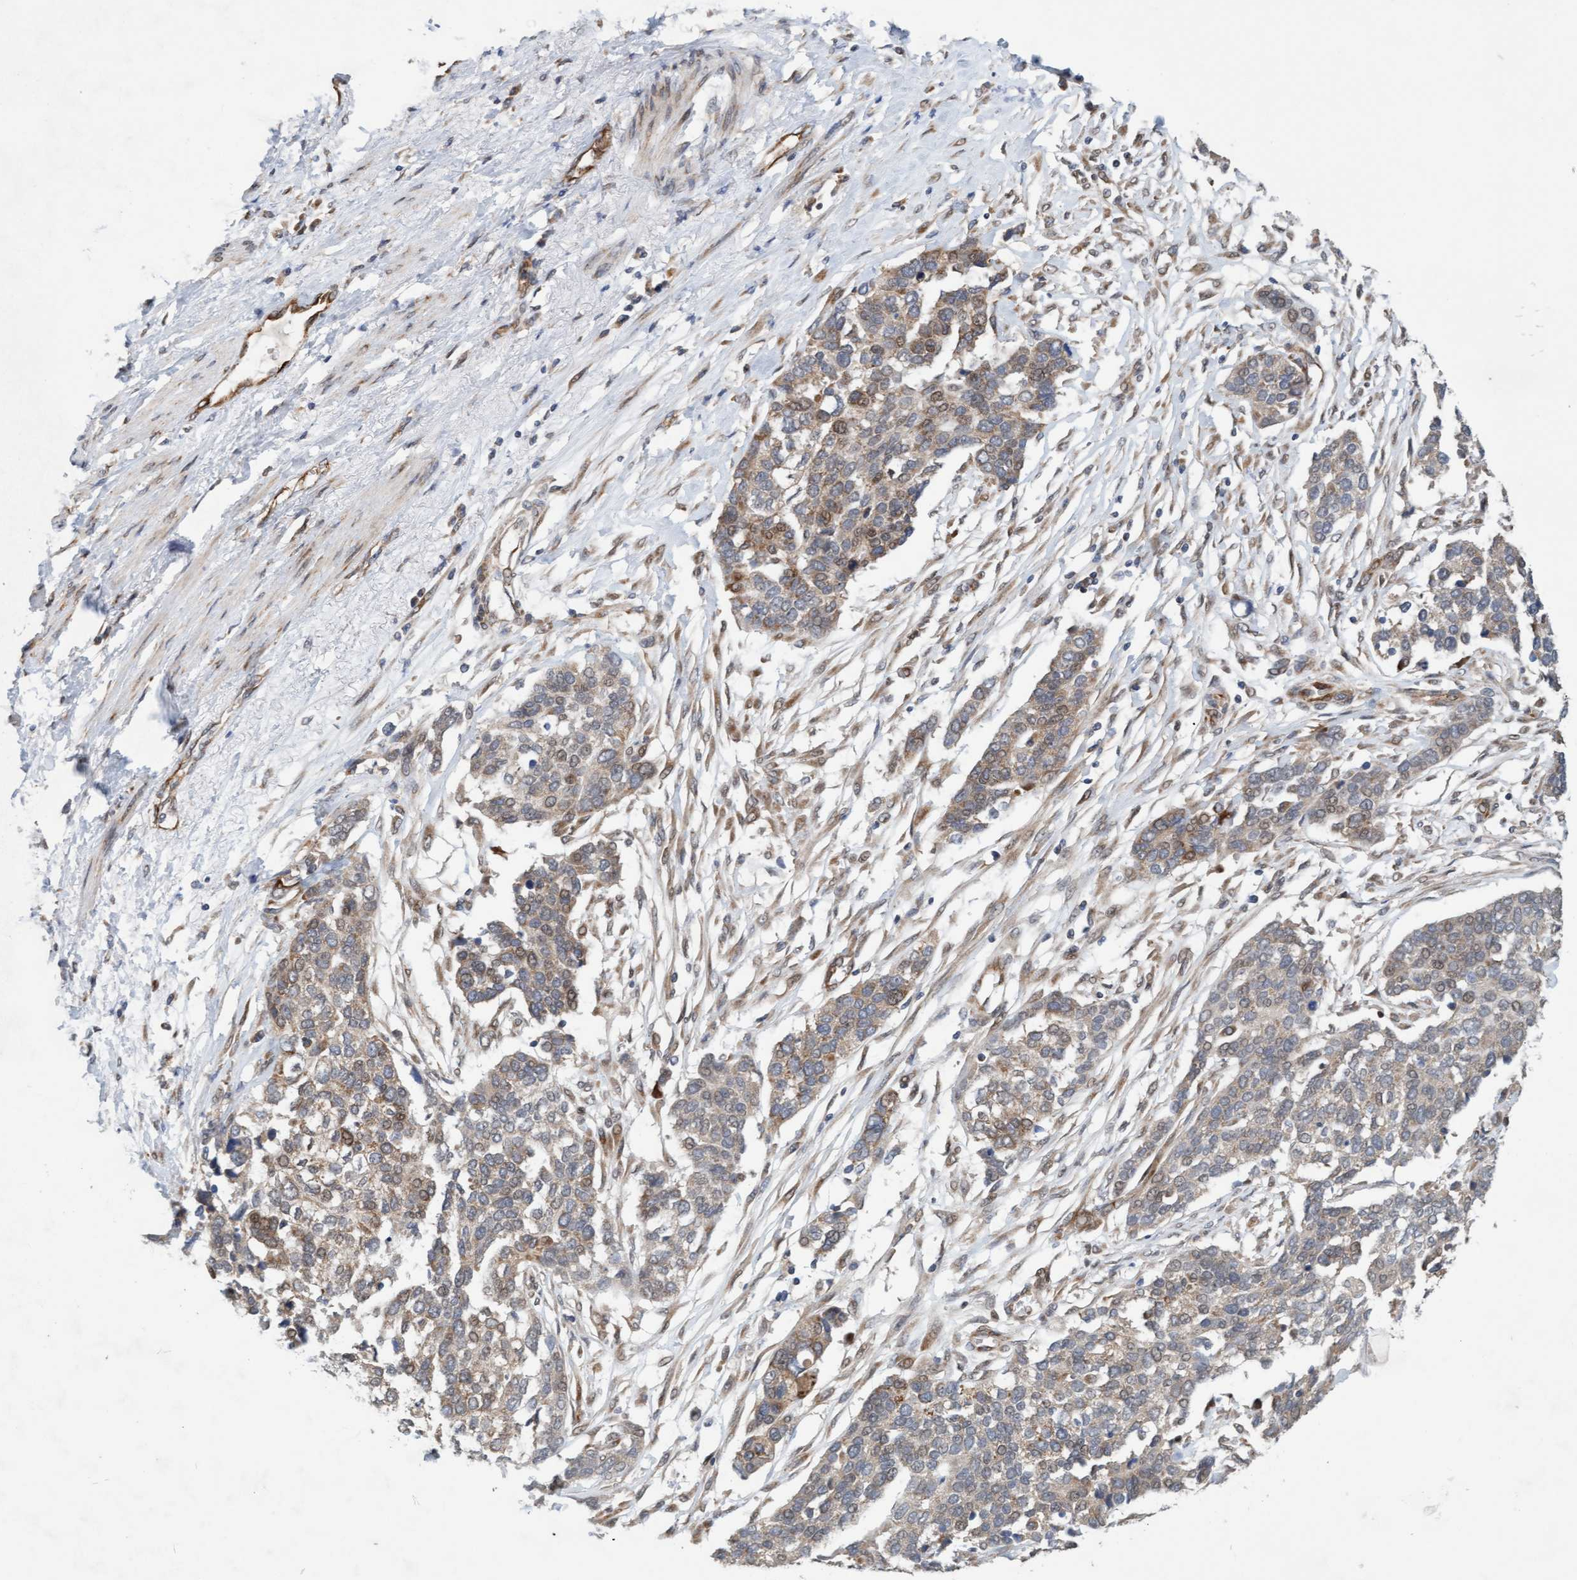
{"staining": {"intensity": "moderate", "quantity": ">75%", "location": "cytoplasmic/membranous"}, "tissue": "ovarian cancer", "cell_type": "Tumor cells", "image_type": "cancer", "snomed": [{"axis": "morphology", "description": "Cystadenocarcinoma, serous, NOS"}, {"axis": "topography", "description": "Ovary"}], "caption": "Human serous cystadenocarcinoma (ovarian) stained for a protein (brown) shows moderate cytoplasmic/membranous positive positivity in about >75% of tumor cells.", "gene": "ZNF566", "patient": {"sex": "female", "age": 44}}